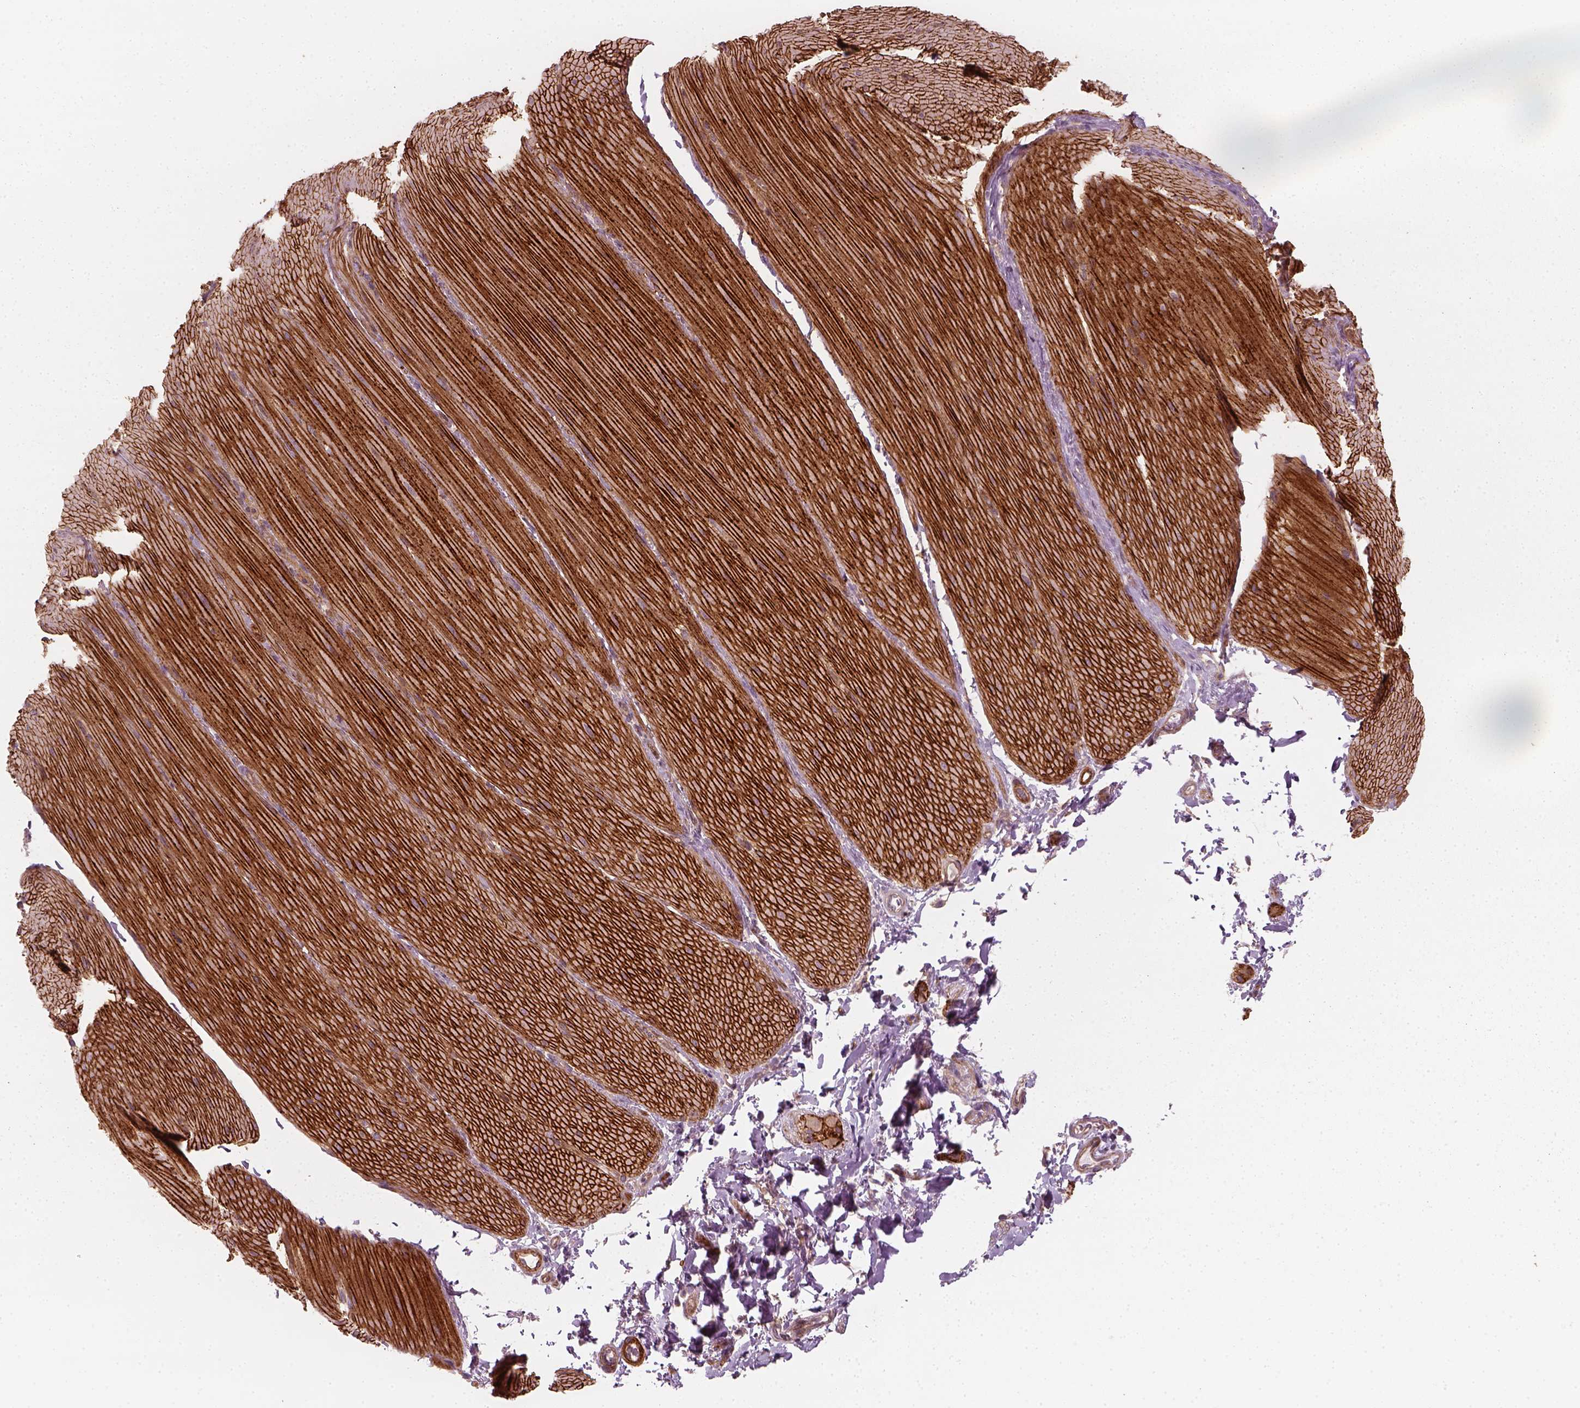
{"staining": {"intensity": "strong", "quantity": ">75%", "location": "cytoplasmic/membranous"}, "tissue": "smooth muscle", "cell_type": "Smooth muscle cells", "image_type": "normal", "snomed": [{"axis": "morphology", "description": "Normal tissue, NOS"}, {"axis": "topography", "description": "Smooth muscle"}, {"axis": "topography", "description": "Colon"}], "caption": "Benign smooth muscle exhibits strong cytoplasmic/membranous staining in approximately >75% of smooth muscle cells, visualized by immunohistochemistry.", "gene": "NPTN", "patient": {"sex": "male", "age": 73}}